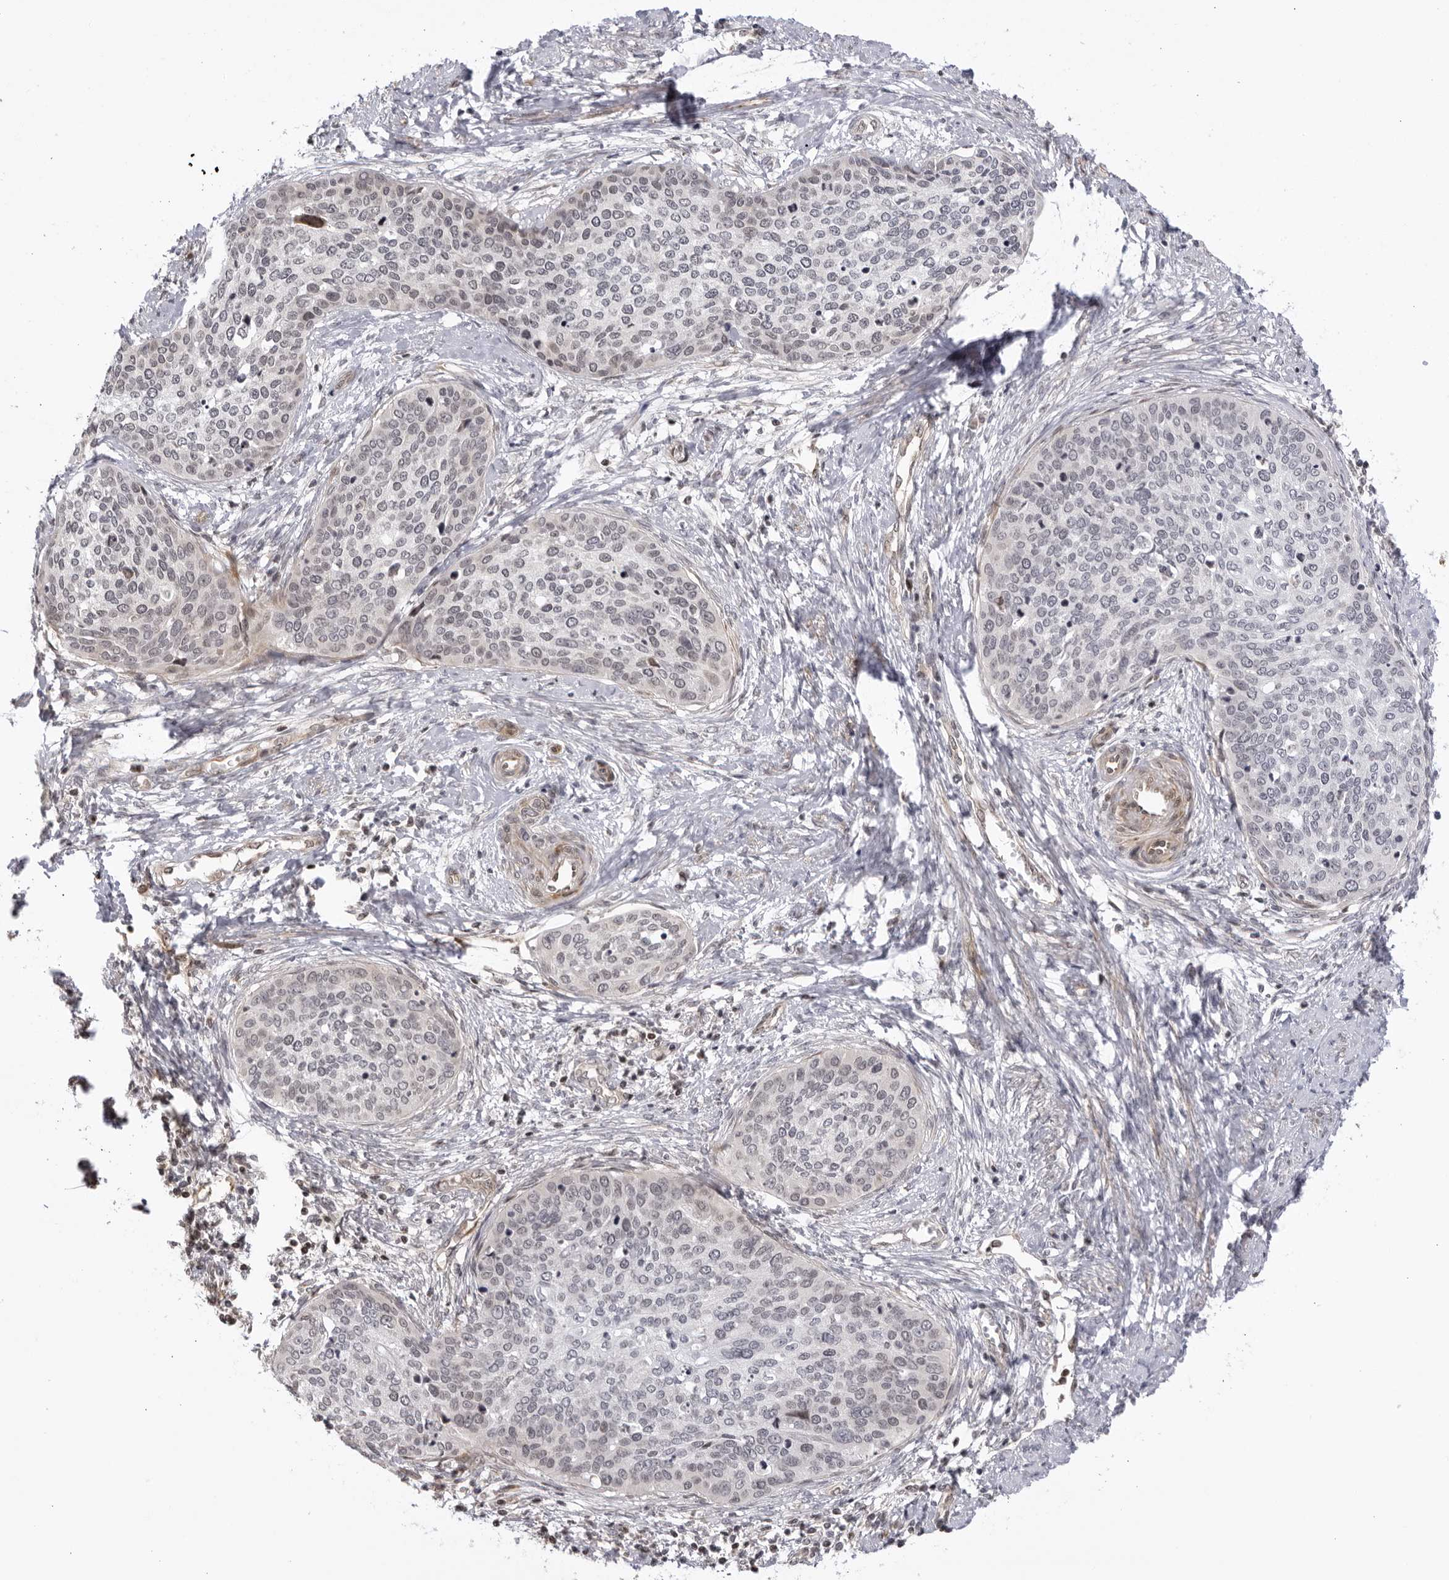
{"staining": {"intensity": "negative", "quantity": "none", "location": "none"}, "tissue": "cervical cancer", "cell_type": "Tumor cells", "image_type": "cancer", "snomed": [{"axis": "morphology", "description": "Squamous cell carcinoma, NOS"}, {"axis": "topography", "description": "Cervix"}], "caption": "Immunohistochemistry (IHC) histopathology image of cervical cancer (squamous cell carcinoma) stained for a protein (brown), which demonstrates no expression in tumor cells.", "gene": "CNBD1", "patient": {"sex": "female", "age": 37}}